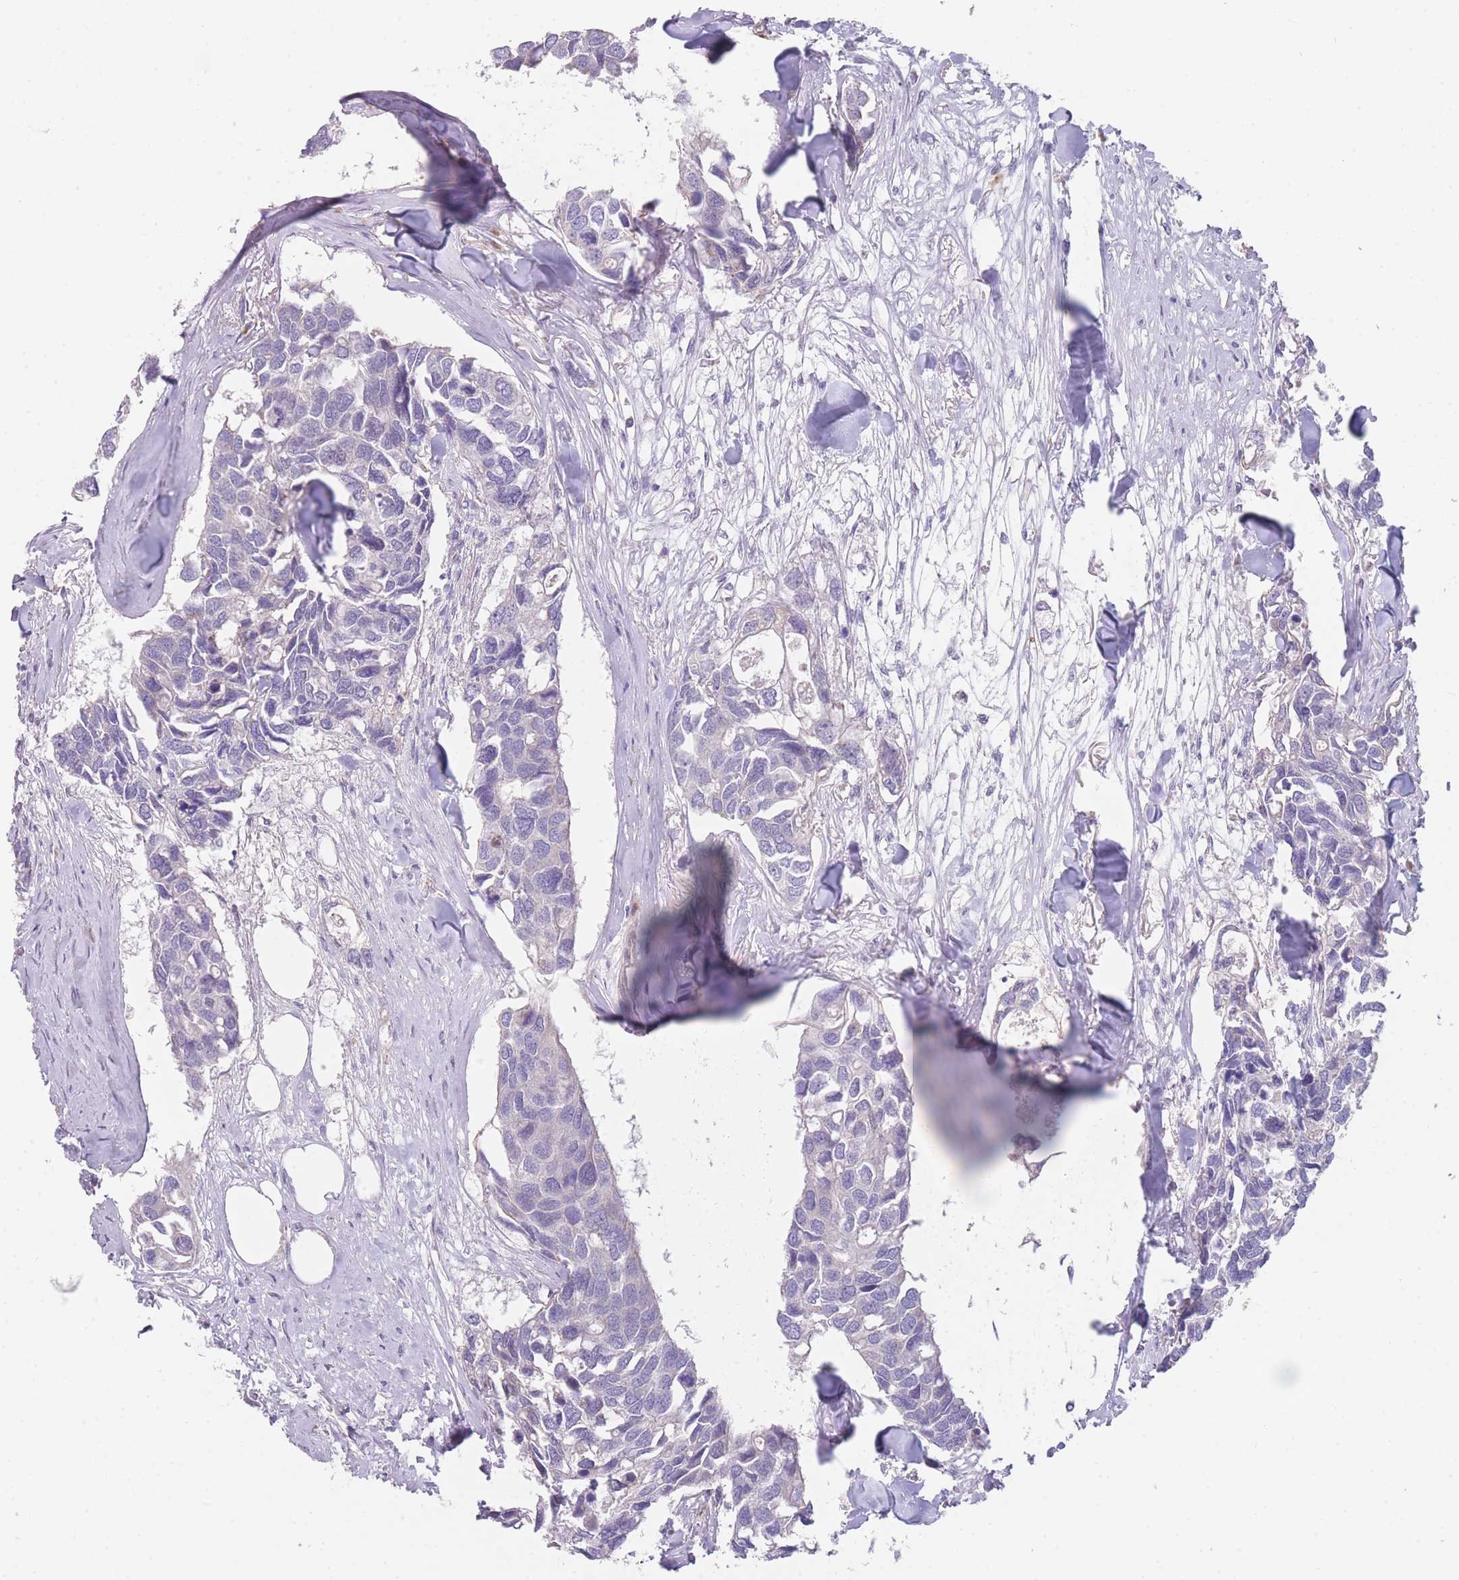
{"staining": {"intensity": "negative", "quantity": "none", "location": "none"}, "tissue": "breast cancer", "cell_type": "Tumor cells", "image_type": "cancer", "snomed": [{"axis": "morphology", "description": "Duct carcinoma"}, {"axis": "topography", "description": "Breast"}], "caption": "Tumor cells show no significant protein expression in intraductal carcinoma (breast). Nuclei are stained in blue.", "gene": "SMPD4", "patient": {"sex": "female", "age": 83}}